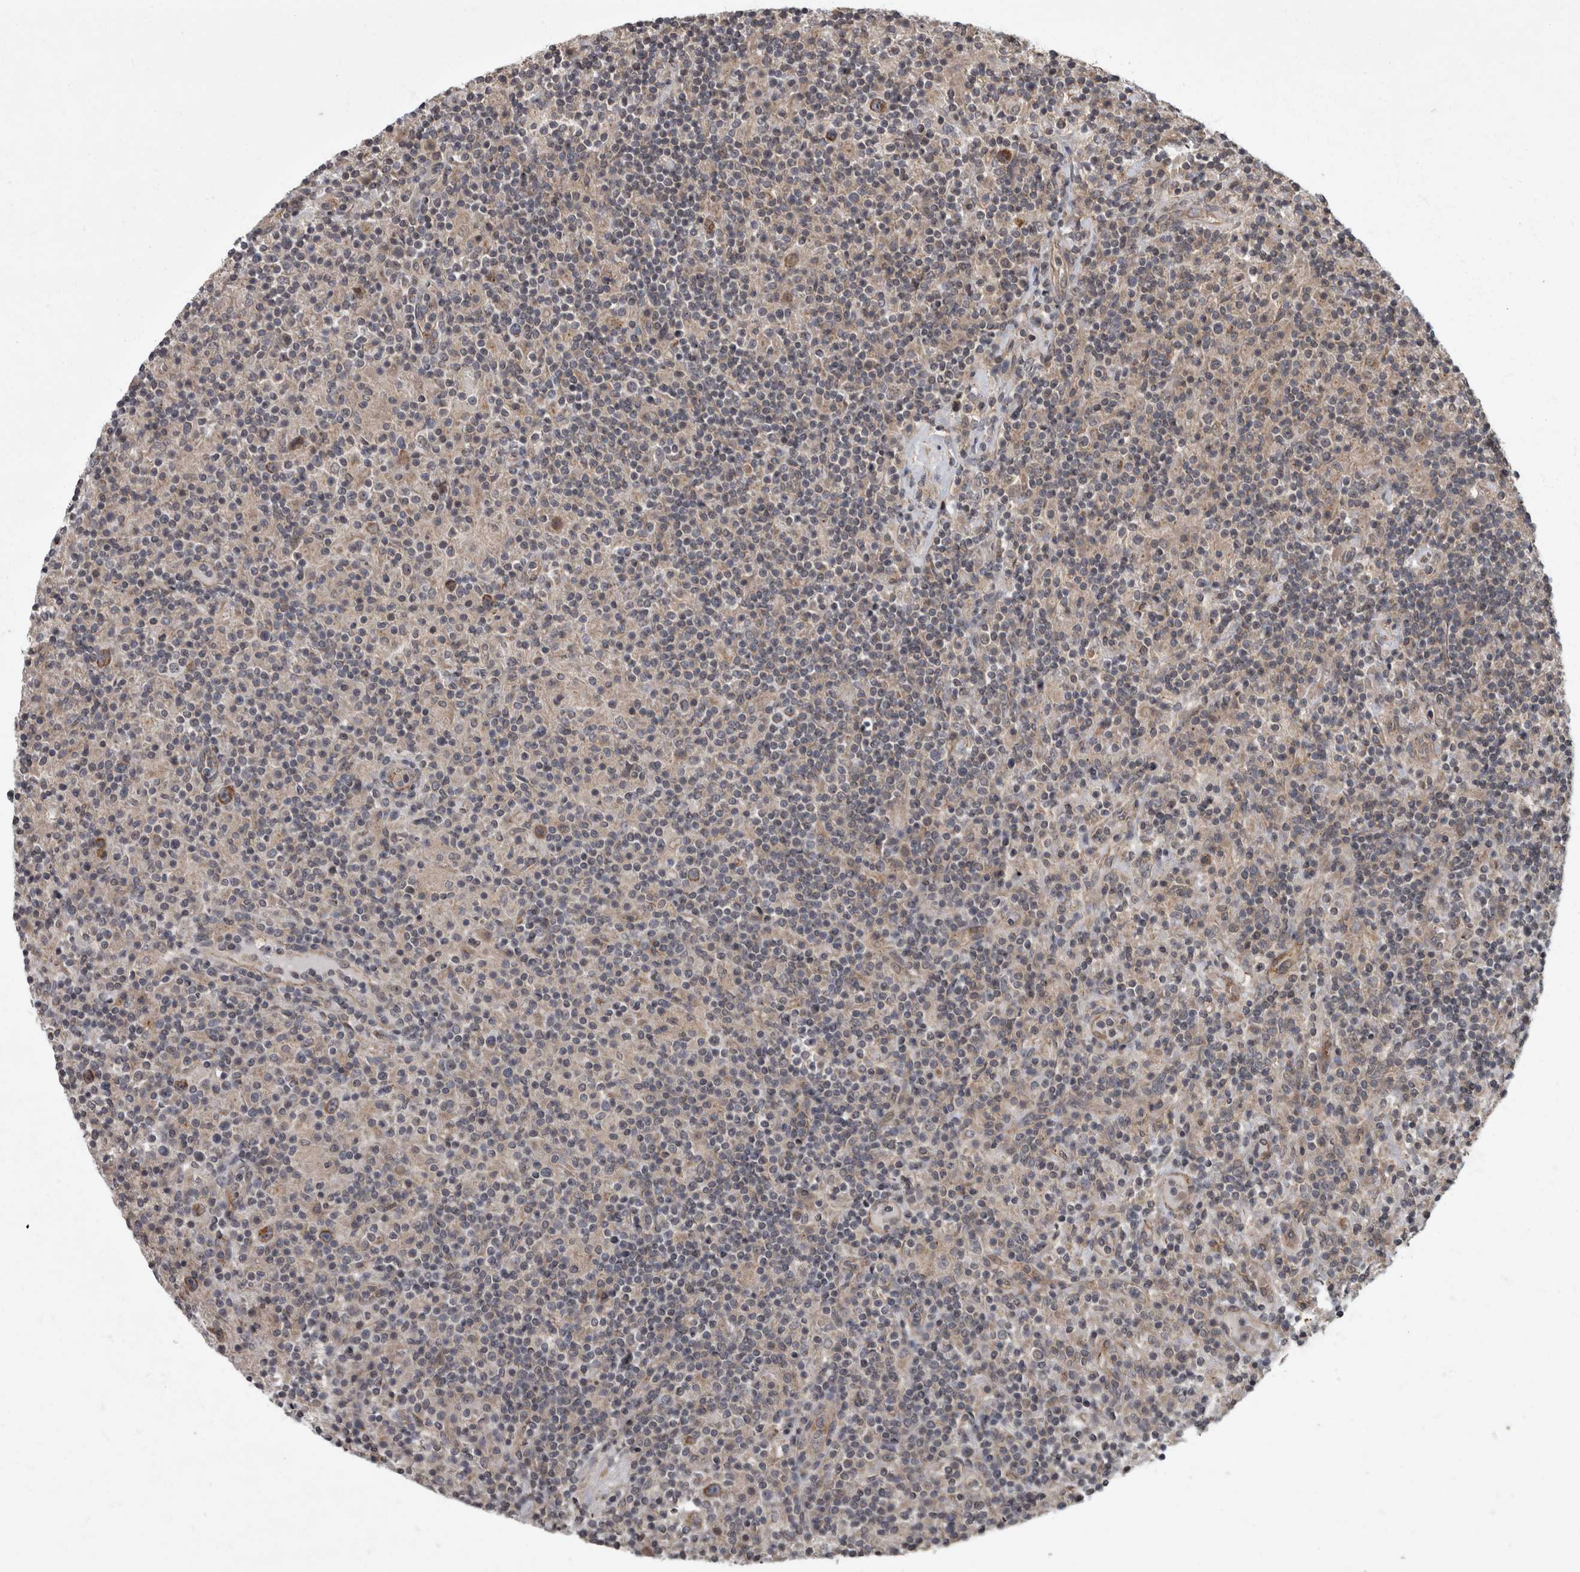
{"staining": {"intensity": "strong", "quantity": ">75%", "location": "cytoplasmic/membranous"}, "tissue": "lymphoma", "cell_type": "Tumor cells", "image_type": "cancer", "snomed": [{"axis": "morphology", "description": "Hodgkin's disease, NOS"}, {"axis": "topography", "description": "Lymph node"}], "caption": "This is an image of IHC staining of lymphoma, which shows strong expression in the cytoplasmic/membranous of tumor cells.", "gene": "VEGFD", "patient": {"sex": "male", "age": 70}}